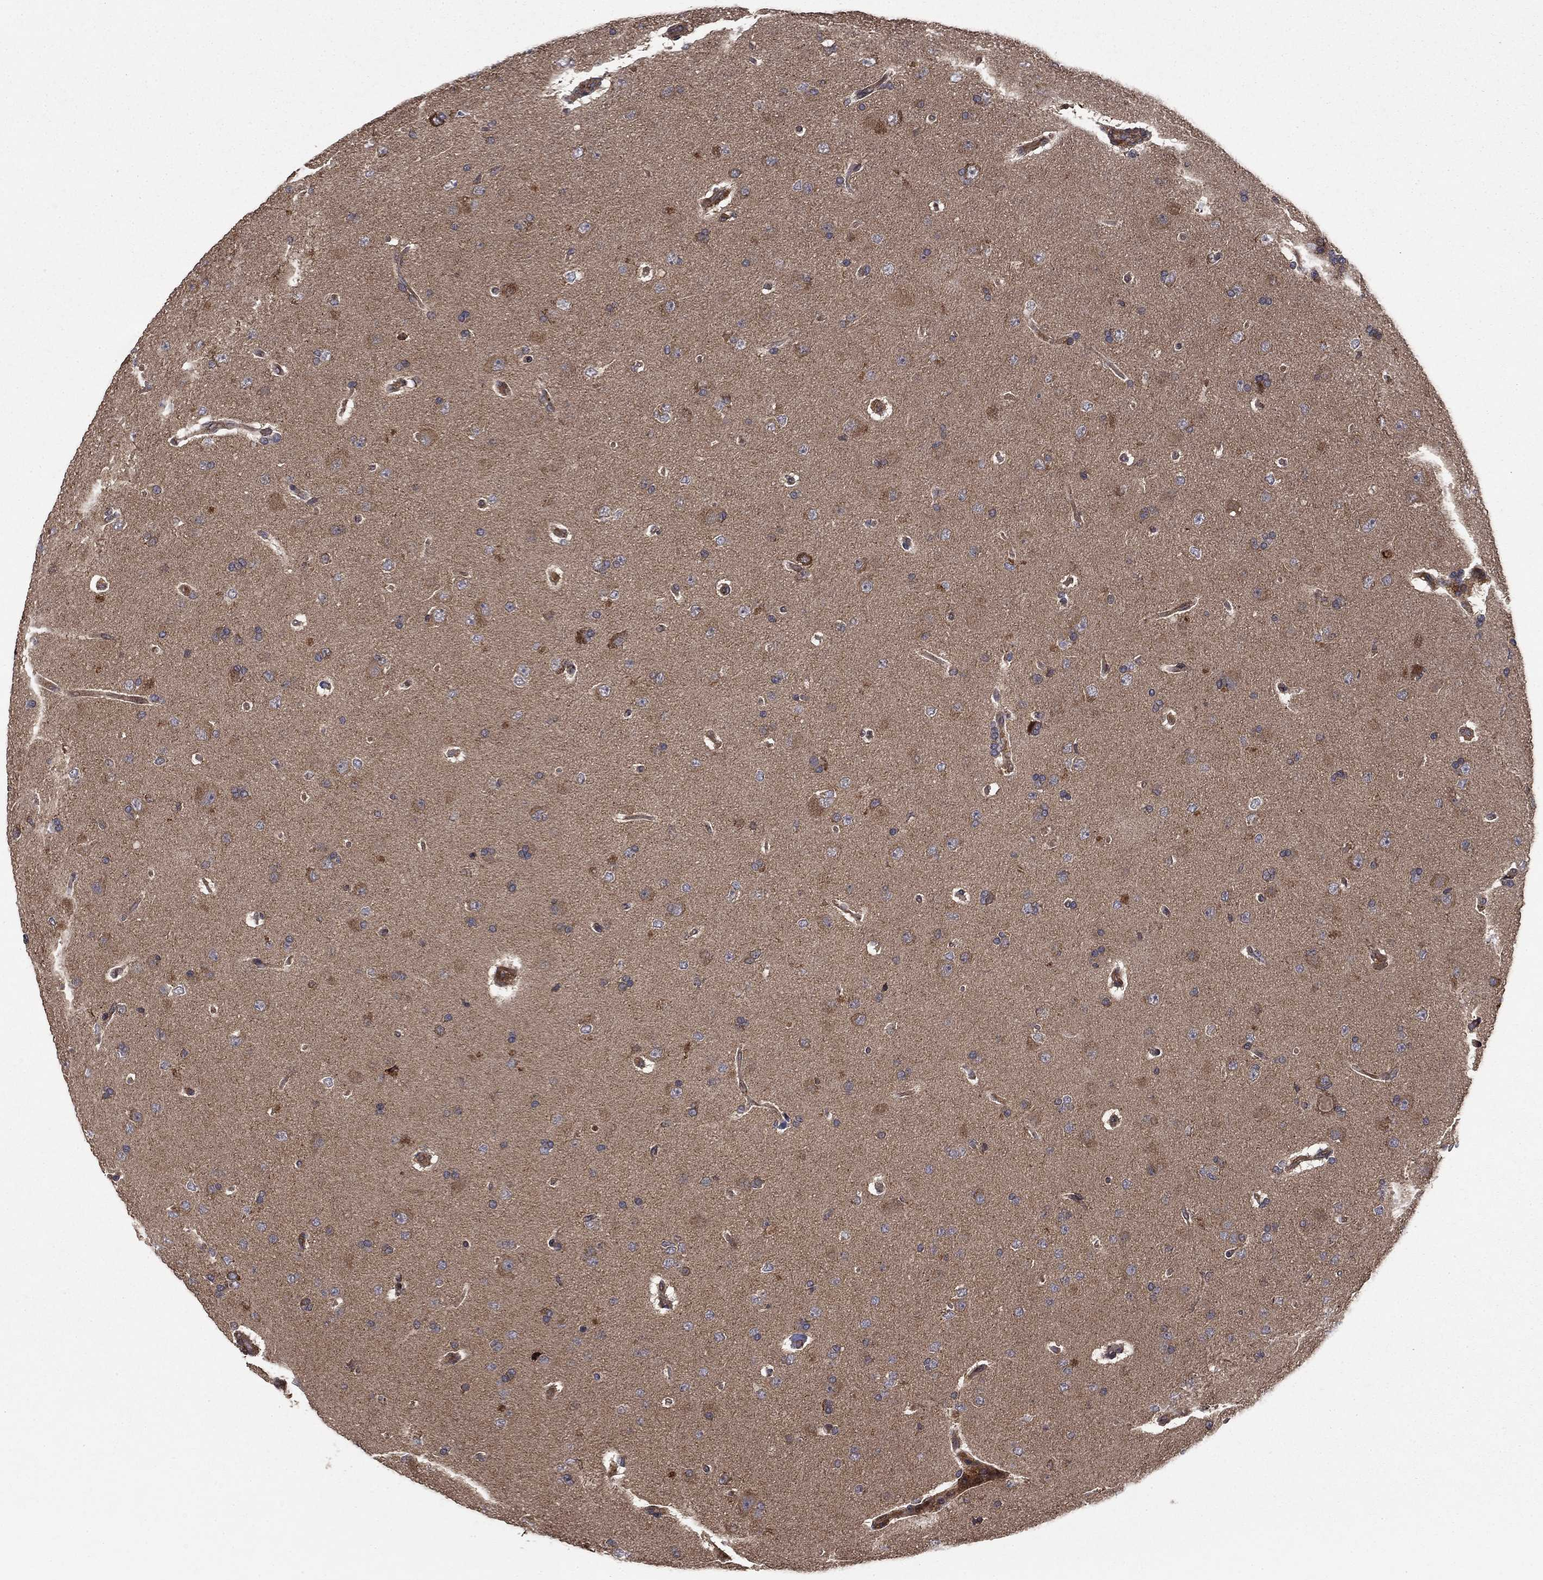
{"staining": {"intensity": "moderate", "quantity": "<25%", "location": "cytoplasmic/membranous"}, "tissue": "glioma", "cell_type": "Tumor cells", "image_type": "cancer", "snomed": [{"axis": "morphology", "description": "Glioma, malignant, NOS"}, {"axis": "topography", "description": "Cerebral cortex"}], "caption": "Tumor cells reveal low levels of moderate cytoplasmic/membranous positivity in about <25% of cells in human glioma (malignant).", "gene": "BABAM2", "patient": {"sex": "male", "age": 58}}